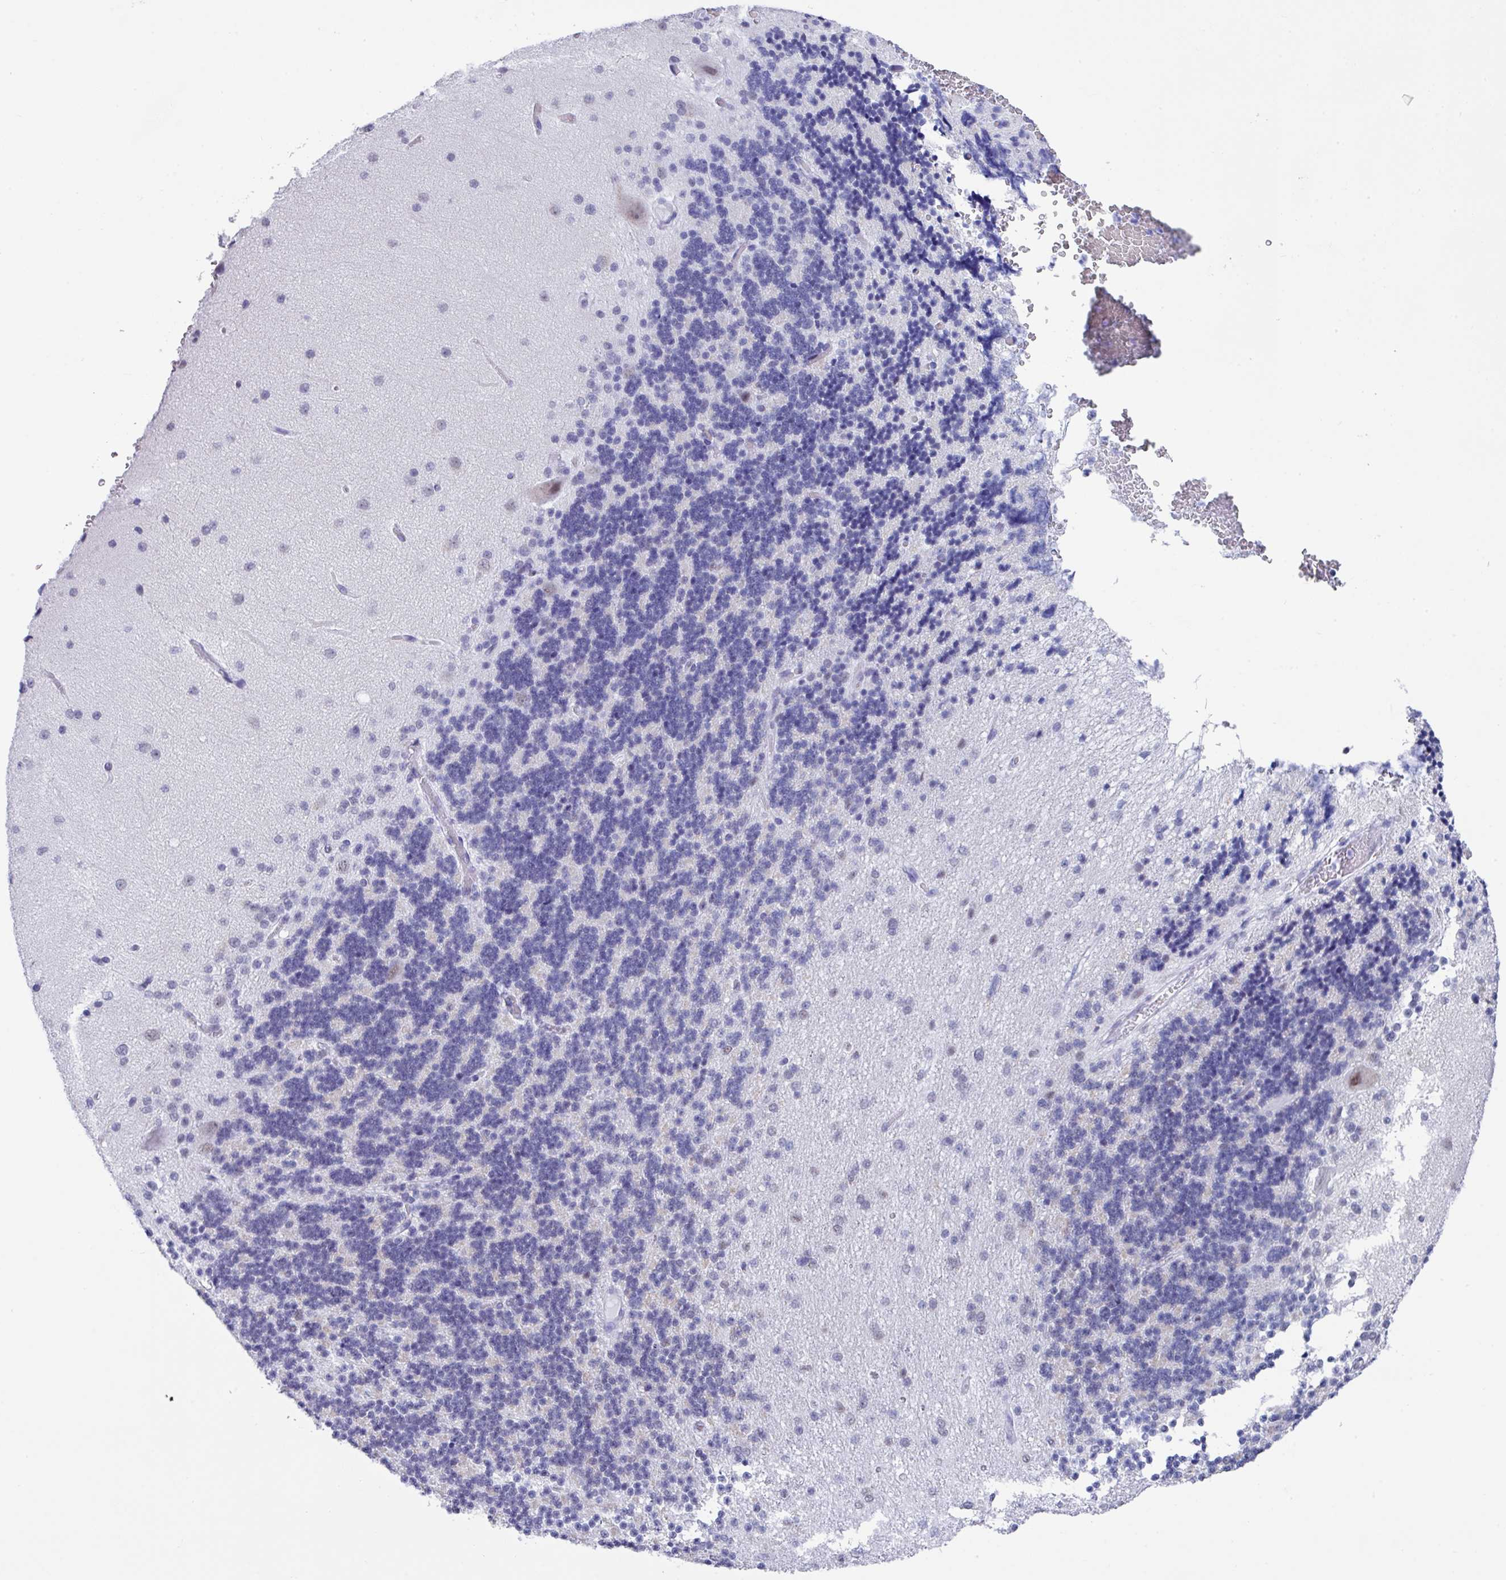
{"staining": {"intensity": "moderate", "quantity": "<25%", "location": "cytoplasmic/membranous,nuclear"}, "tissue": "cerebellum", "cell_type": "Cells in granular layer", "image_type": "normal", "snomed": [{"axis": "morphology", "description": "Normal tissue, NOS"}, {"axis": "topography", "description": "Cerebellum"}], "caption": "Brown immunohistochemical staining in unremarkable human cerebellum shows moderate cytoplasmic/membranous,nuclear positivity in approximately <25% of cells in granular layer.", "gene": "PUF60", "patient": {"sex": "female", "age": 29}}